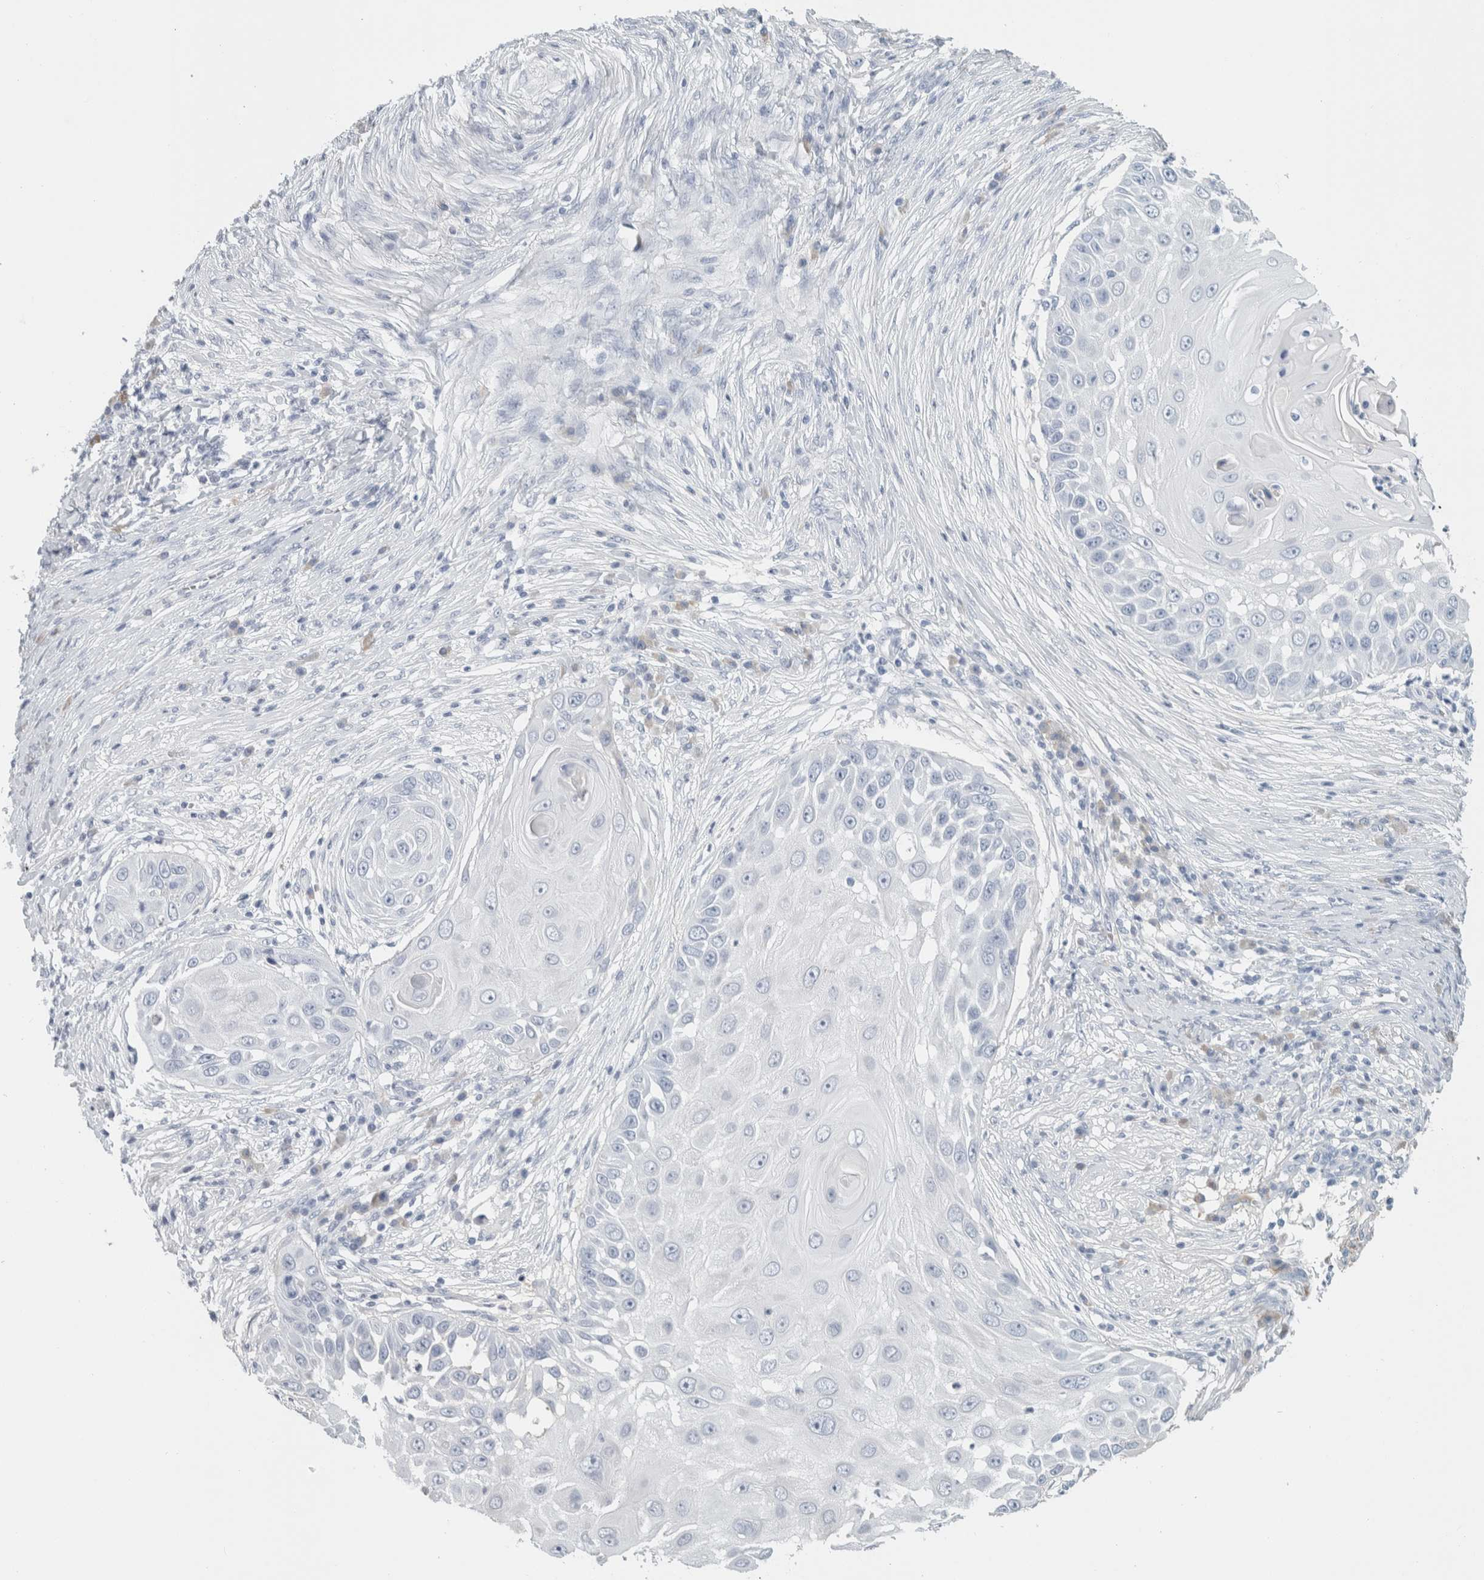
{"staining": {"intensity": "negative", "quantity": "none", "location": "none"}, "tissue": "skin cancer", "cell_type": "Tumor cells", "image_type": "cancer", "snomed": [{"axis": "morphology", "description": "Squamous cell carcinoma, NOS"}, {"axis": "topography", "description": "Skin"}], "caption": "A micrograph of human skin cancer (squamous cell carcinoma) is negative for staining in tumor cells. (Brightfield microscopy of DAB (3,3'-diaminobenzidine) IHC at high magnification).", "gene": "TSPAN8", "patient": {"sex": "female", "age": 44}}